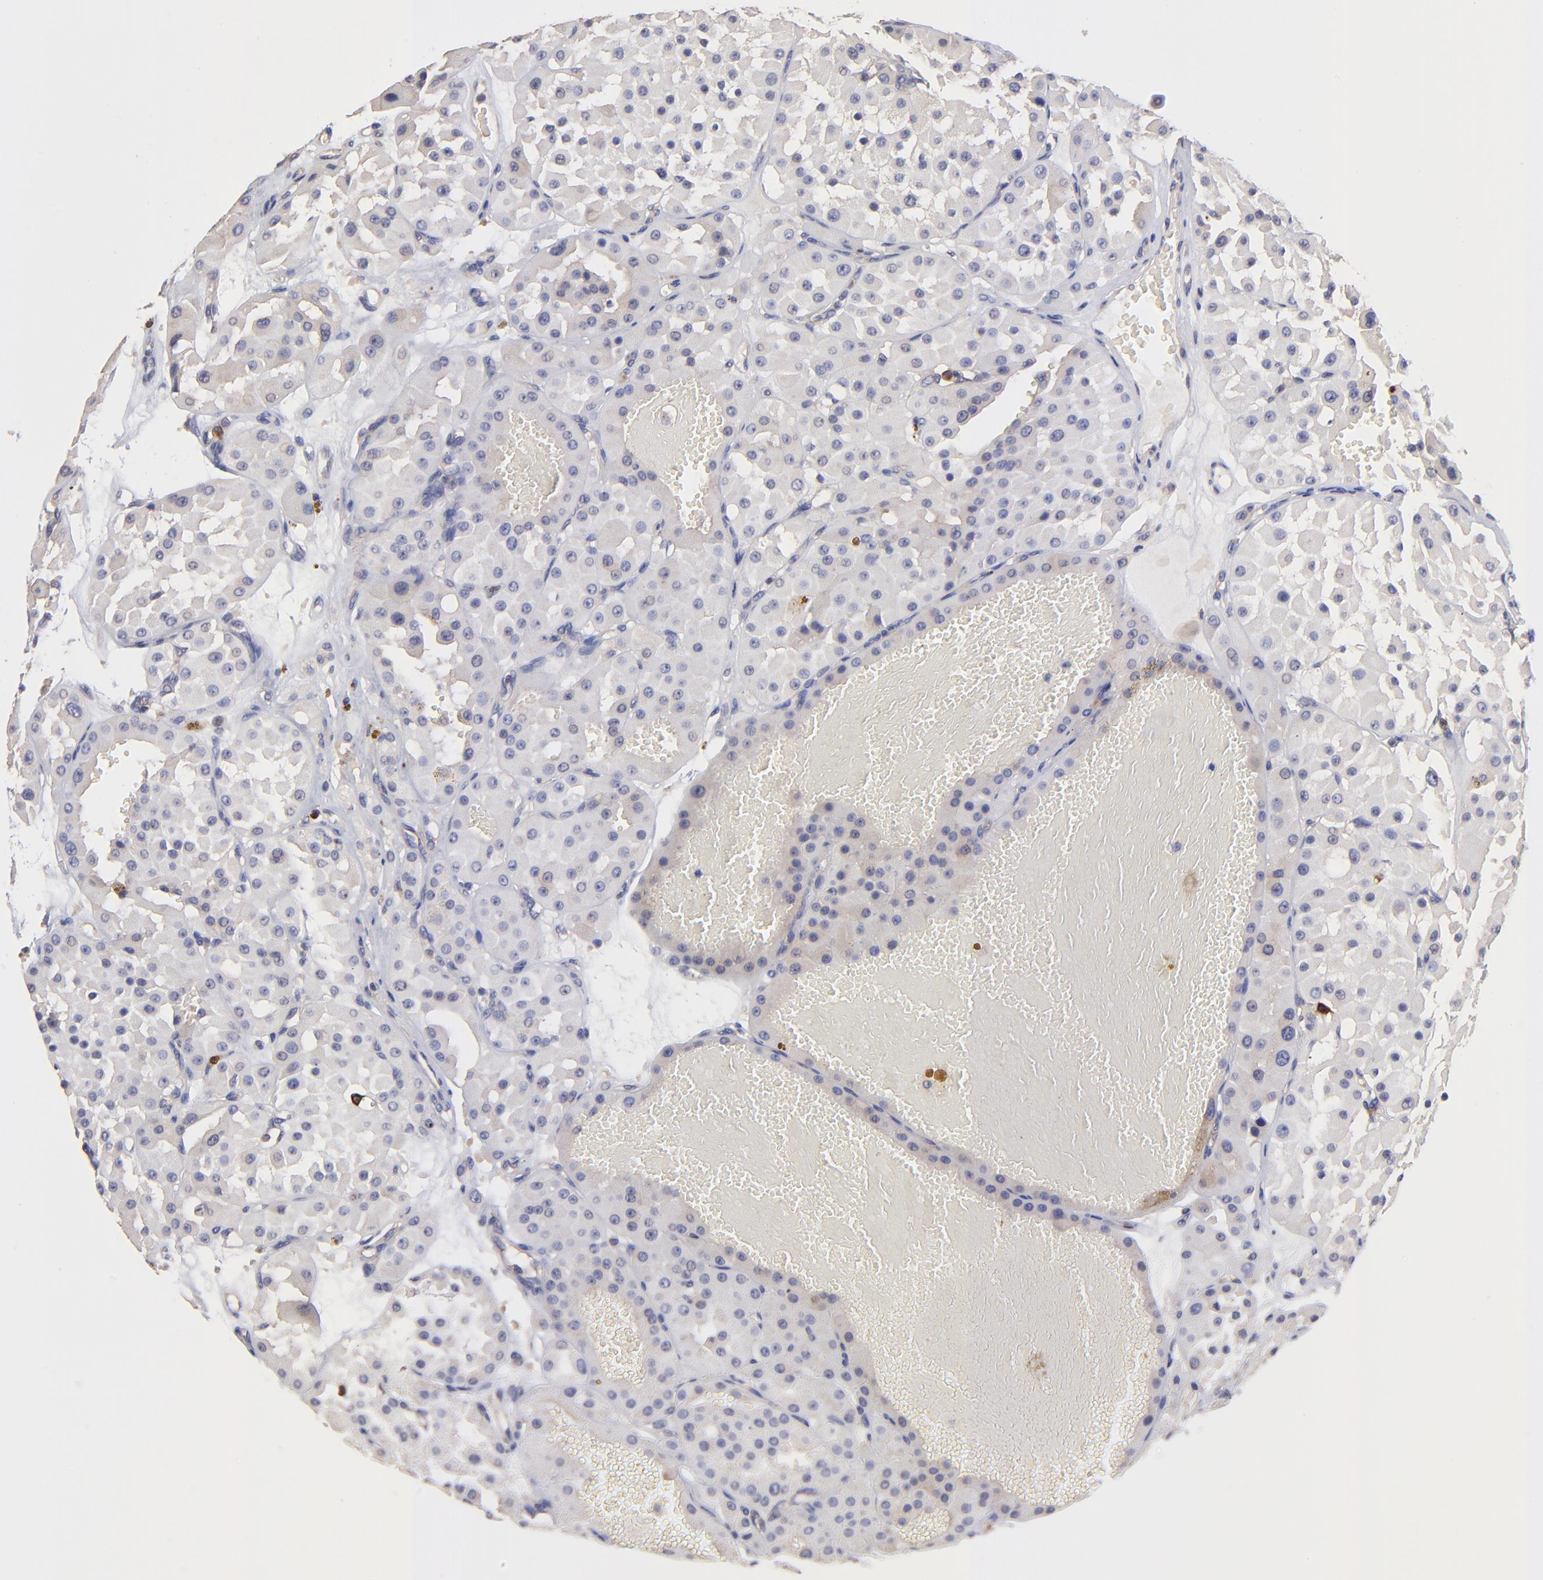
{"staining": {"intensity": "negative", "quantity": "none", "location": "none"}, "tissue": "renal cancer", "cell_type": "Tumor cells", "image_type": "cancer", "snomed": [{"axis": "morphology", "description": "Adenocarcinoma, uncertain malignant potential"}, {"axis": "topography", "description": "Kidney"}], "caption": "IHC histopathology image of human renal adenocarcinoma,  uncertain malignant potential stained for a protein (brown), which displays no staining in tumor cells.", "gene": "ASB7", "patient": {"sex": "male", "age": 63}}